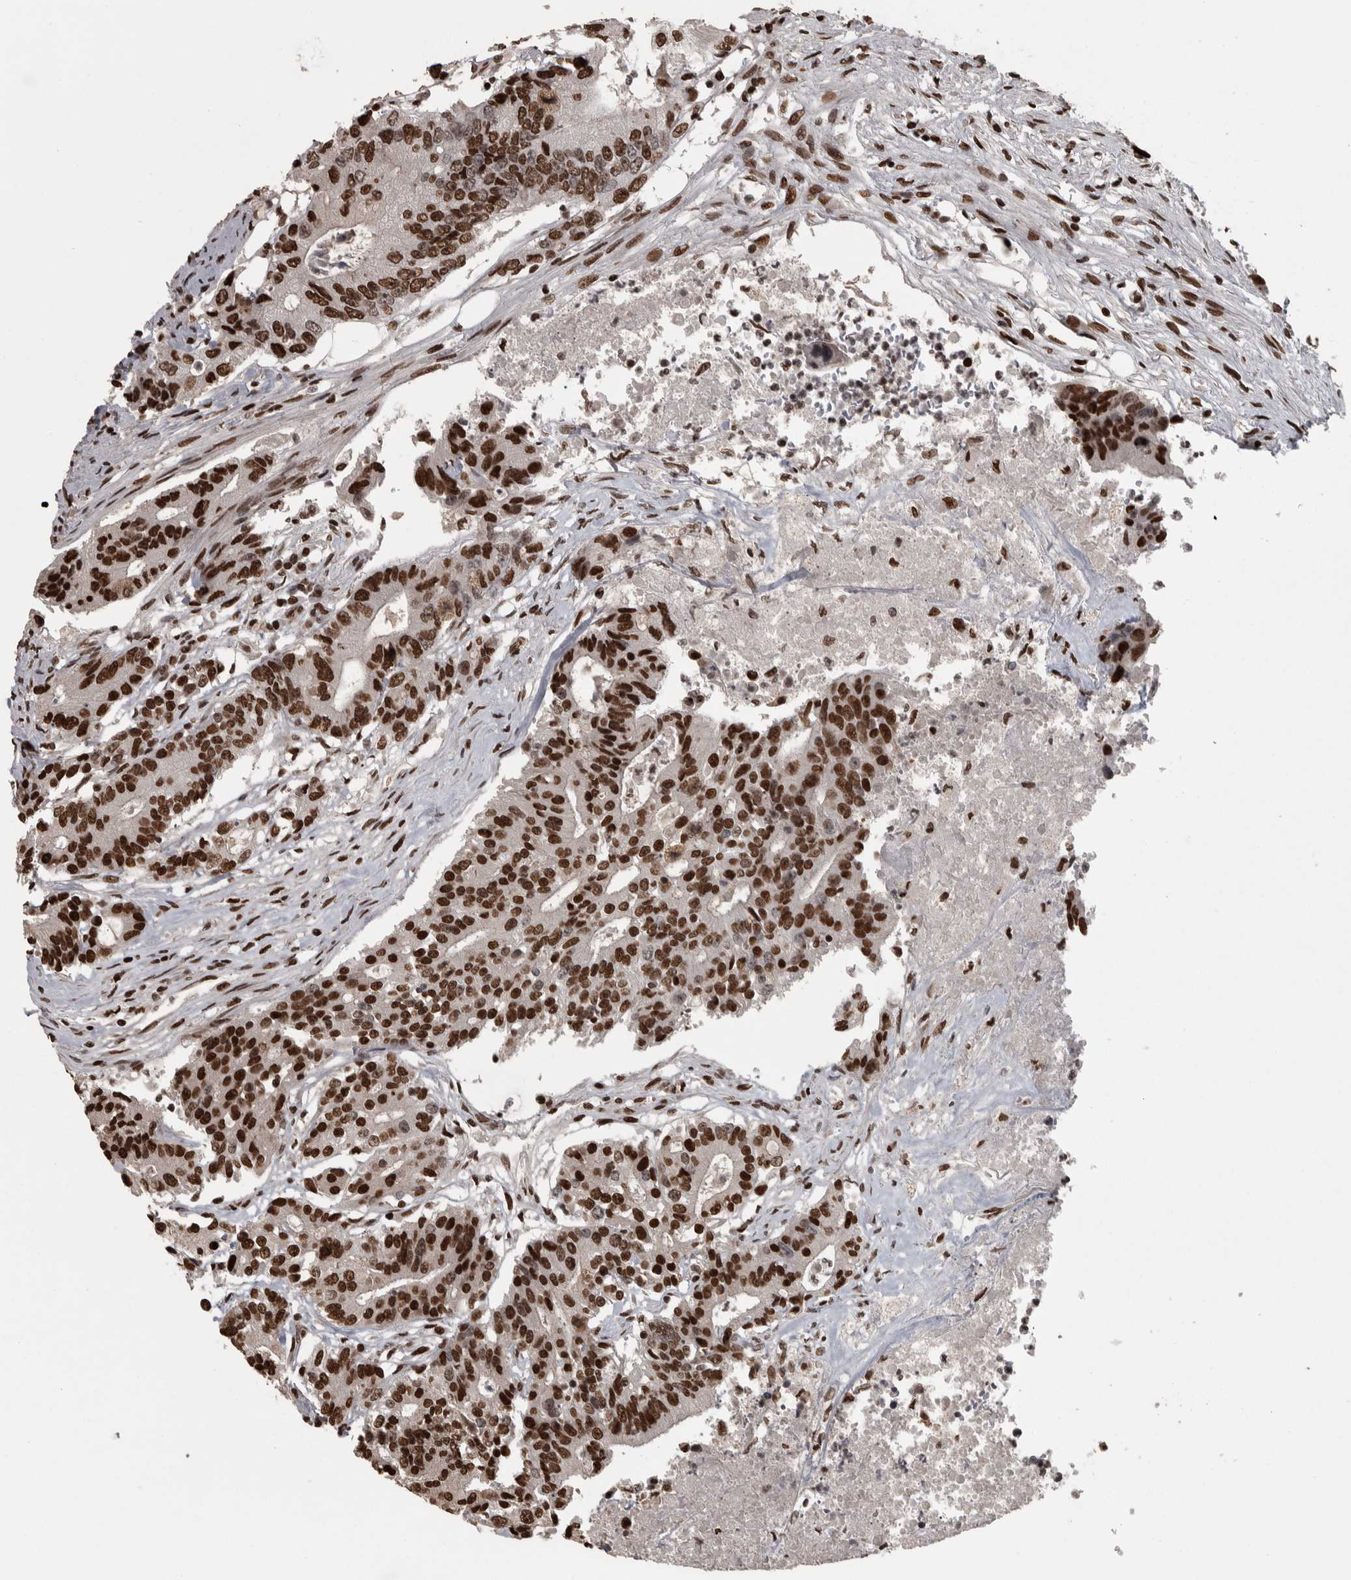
{"staining": {"intensity": "strong", "quantity": ">75%", "location": "nuclear"}, "tissue": "colorectal cancer", "cell_type": "Tumor cells", "image_type": "cancer", "snomed": [{"axis": "morphology", "description": "Adenocarcinoma, NOS"}, {"axis": "topography", "description": "Colon"}], "caption": "Colorectal adenocarcinoma stained with a brown dye reveals strong nuclear positive positivity in about >75% of tumor cells.", "gene": "ZFHX4", "patient": {"sex": "female", "age": 77}}